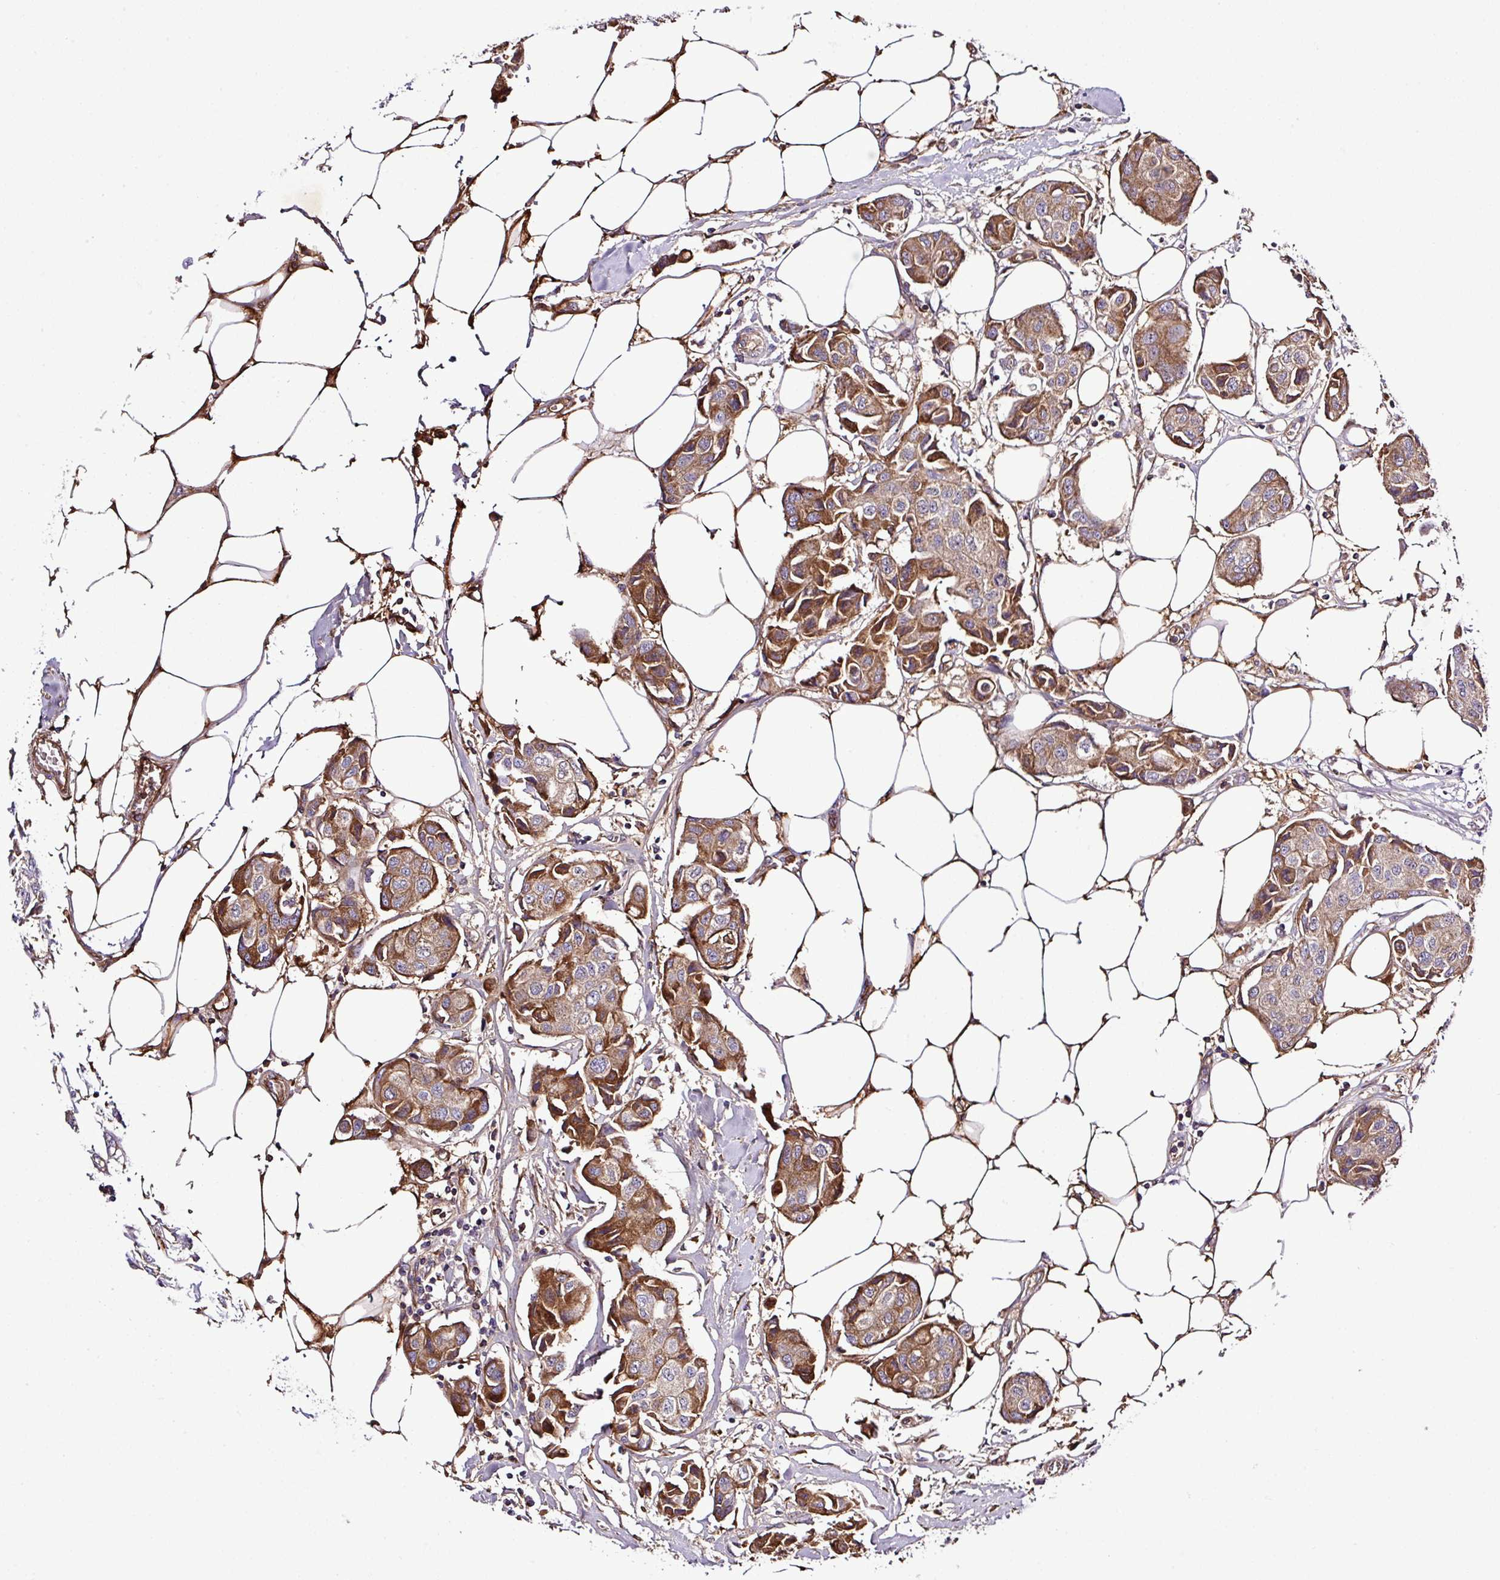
{"staining": {"intensity": "strong", "quantity": ">75%", "location": "cytoplasmic/membranous"}, "tissue": "breast cancer", "cell_type": "Tumor cells", "image_type": "cancer", "snomed": [{"axis": "morphology", "description": "Duct carcinoma"}, {"axis": "topography", "description": "Breast"}, {"axis": "topography", "description": "Lymph node"}], "caption": "IHC (DAB (3,3'-diaminobenzidine)) staining of human breast infiltrating ductal carcinoma displays strong cytoplasmic/membranous protein positivity in approximately >75% of tumor cells.", "gene": "CWH43", "patient": {"sex": "female", "age": 80}}